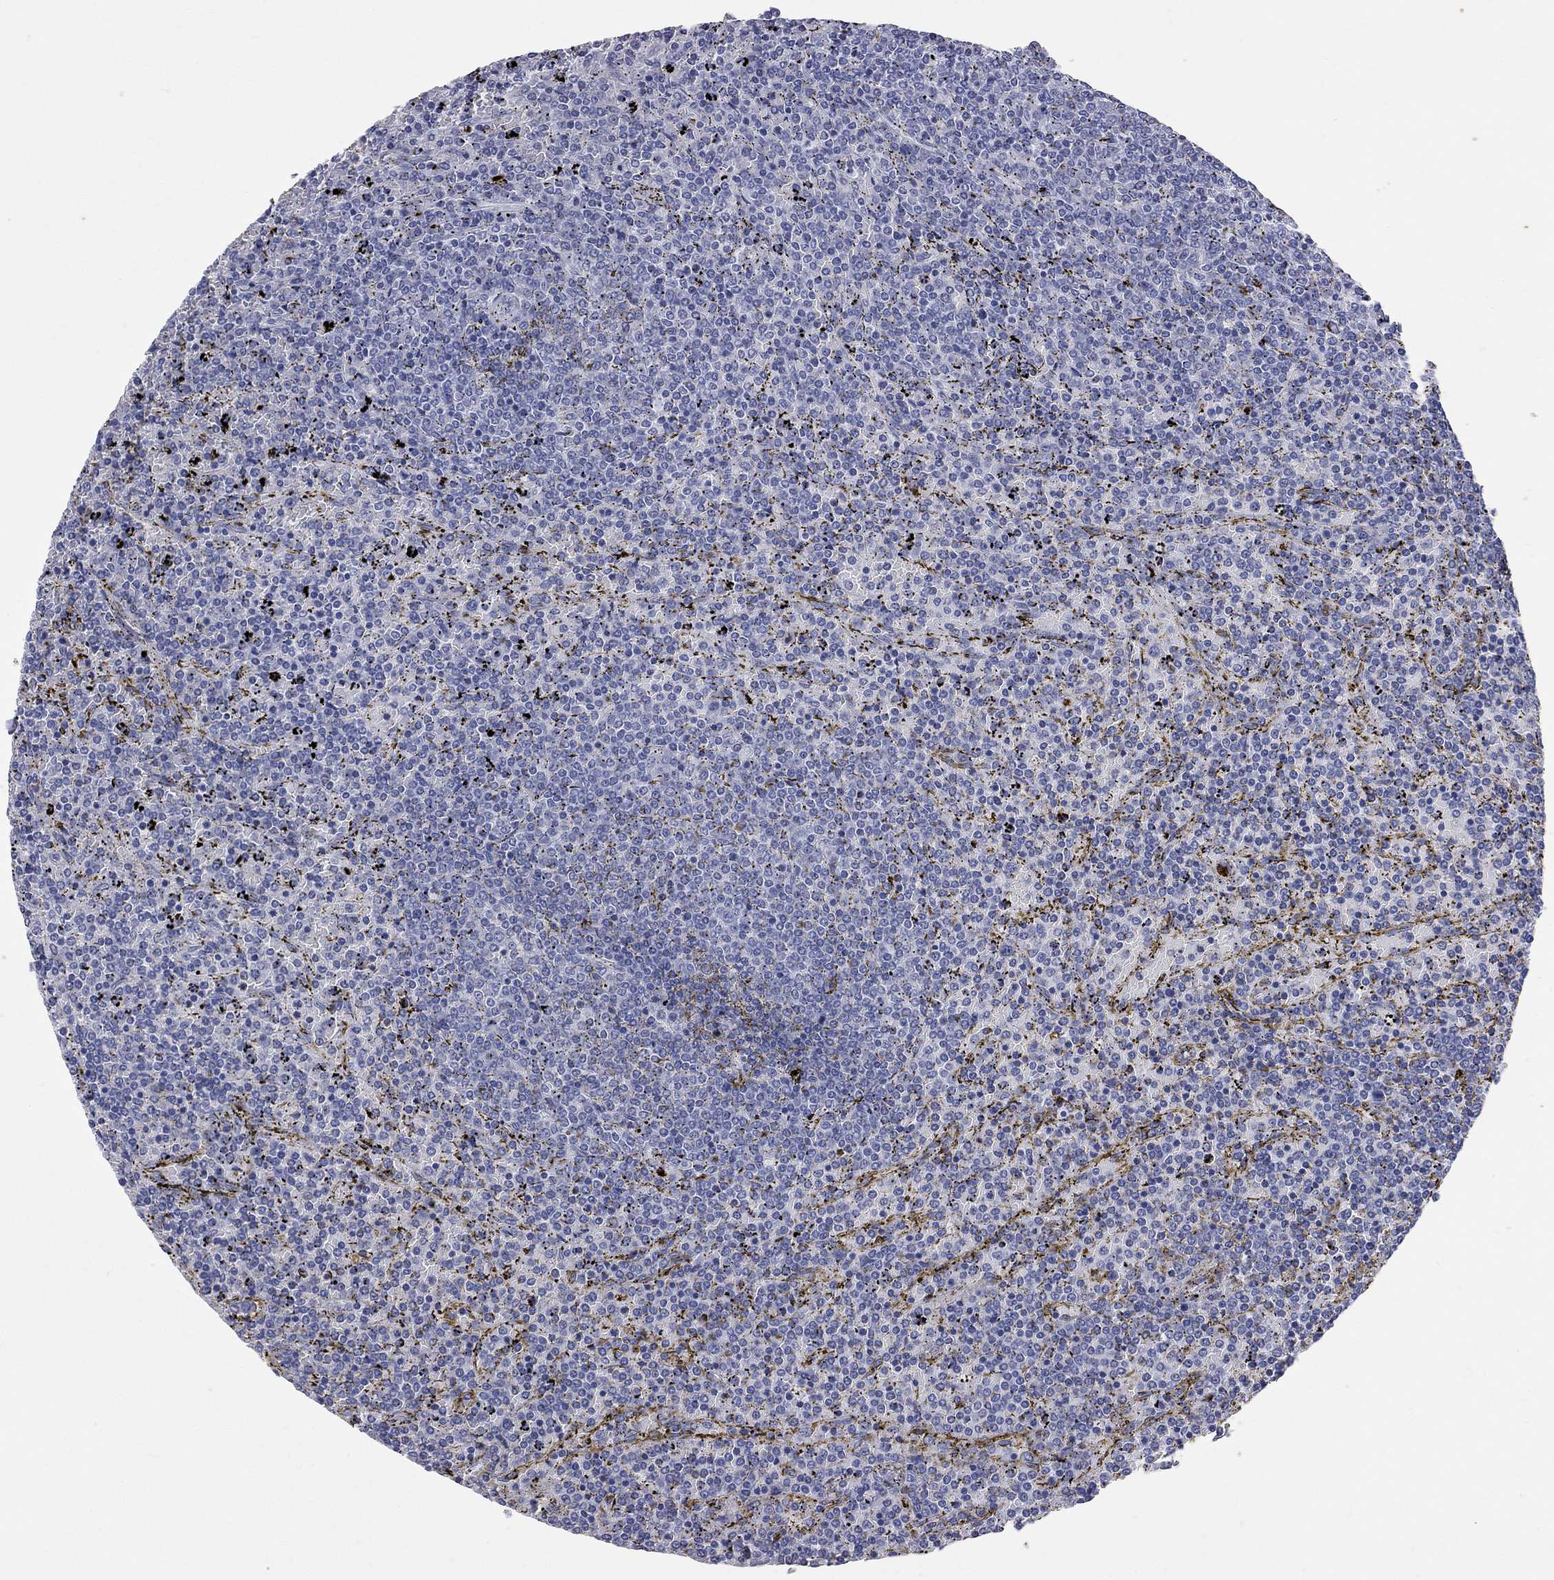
{"staining": {"intensity": "negative", "quantity": "none", "location": "none"}, "tissue": "lymphoma", "cell_type": "Tumor cells", "image_type": "cancer", "snomed": [{"axis": "morphology", "description": "Malignant lymphoma, non-Hodgkin's type, Low grade"}, {"axis": "topography", "description": "Spleen"}], "caption": "A micrograph of human low-grade malignant lymphoma, non-Hodgkin's type is negative for staining in tumor cells.", "gene": "FAM221B", "patient": {"sex": "female", "age": 77}}